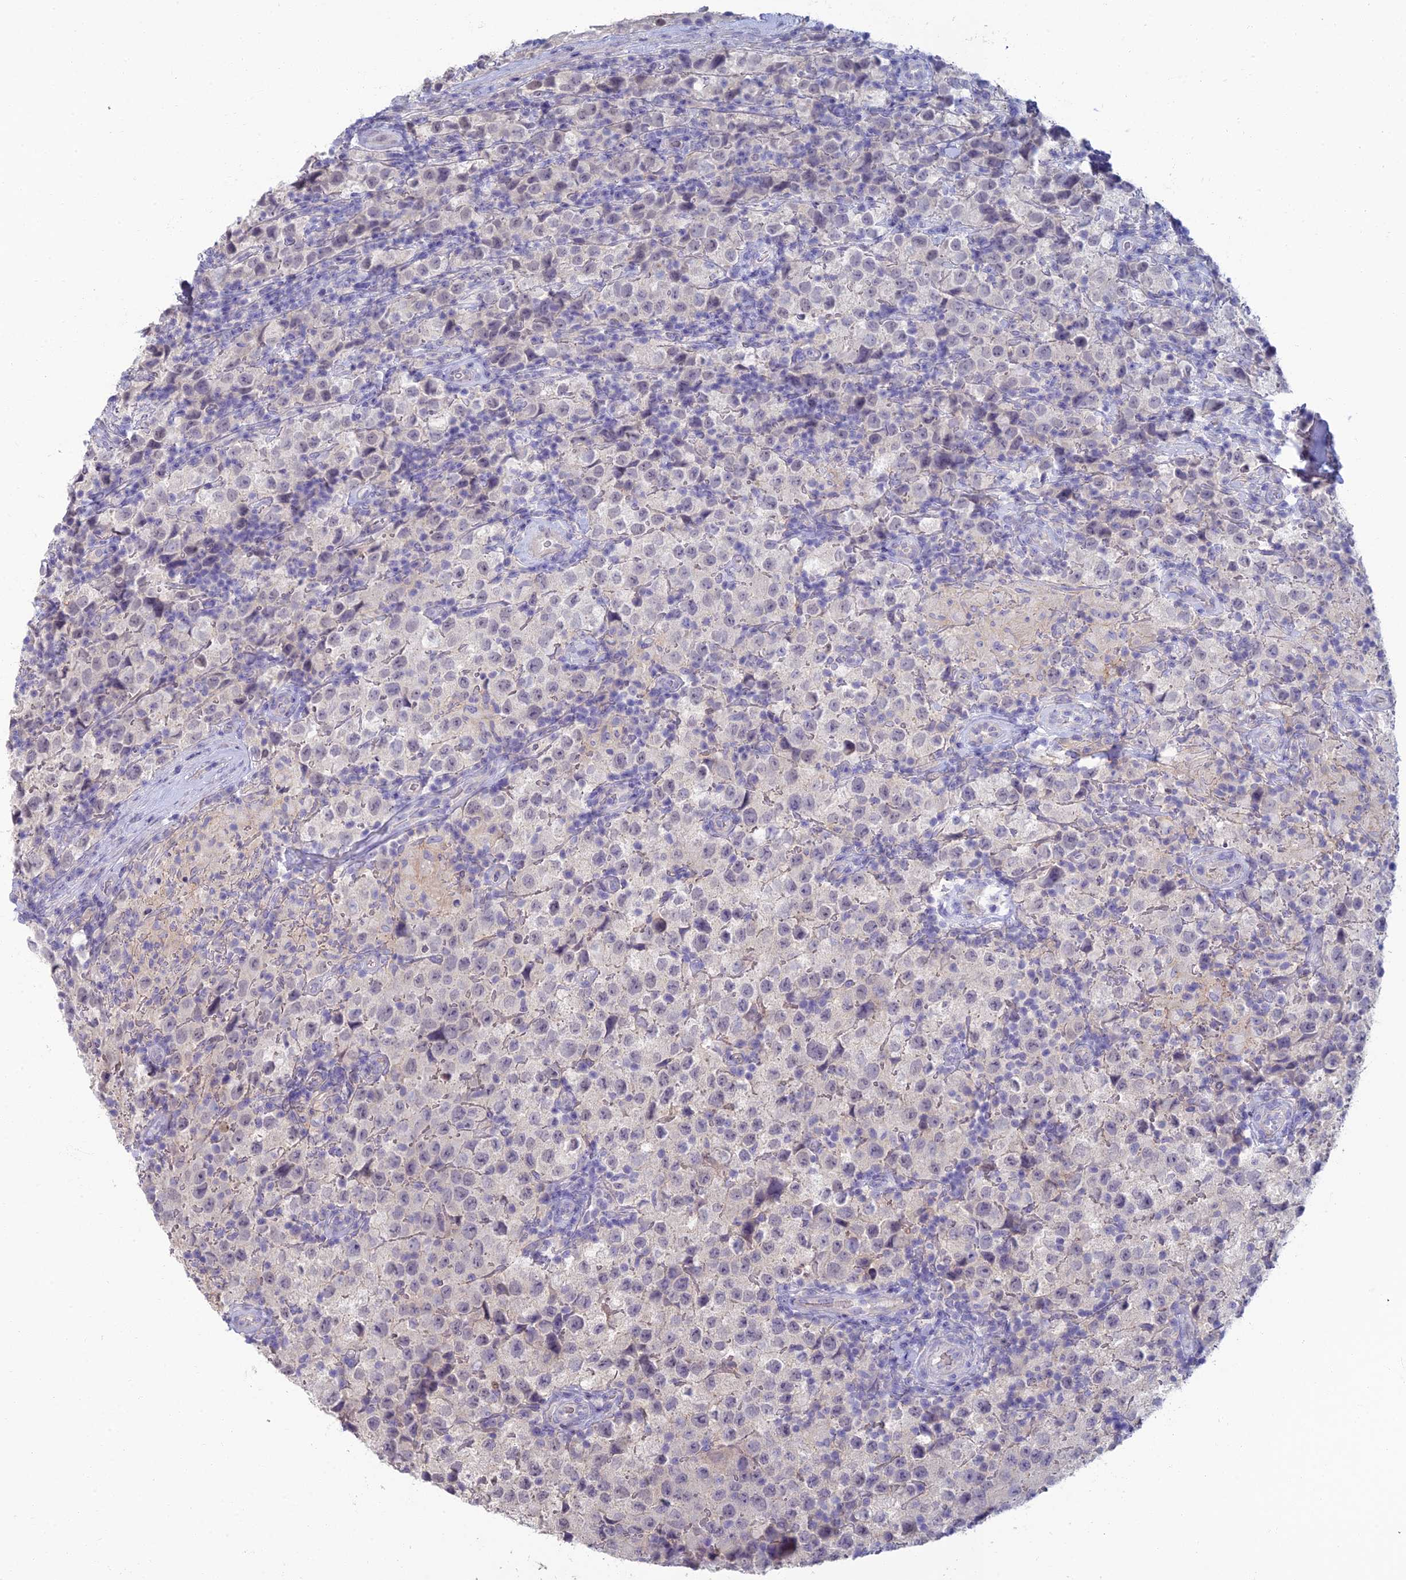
{"staining": {"intensity": "negative", "quantity": "none", "location": "none"}, "tissue": "testis cancer", "cell_type": "Tumor cells", "image_type": "cancer", "snomed": [{"axis": "morphology", "description": "Seminoma, NOS"}, {"axis": "morphology", "description": "Carcinoma, Embryonal, NOS"}, {"axis": "topography", "description": "Testis"}], "caption": "An image of testis cancer stained for a protein reveals no brown staining in tumor cells.", "gene": "NEURL1", "patient": {"sex": "male", "age": 41}}